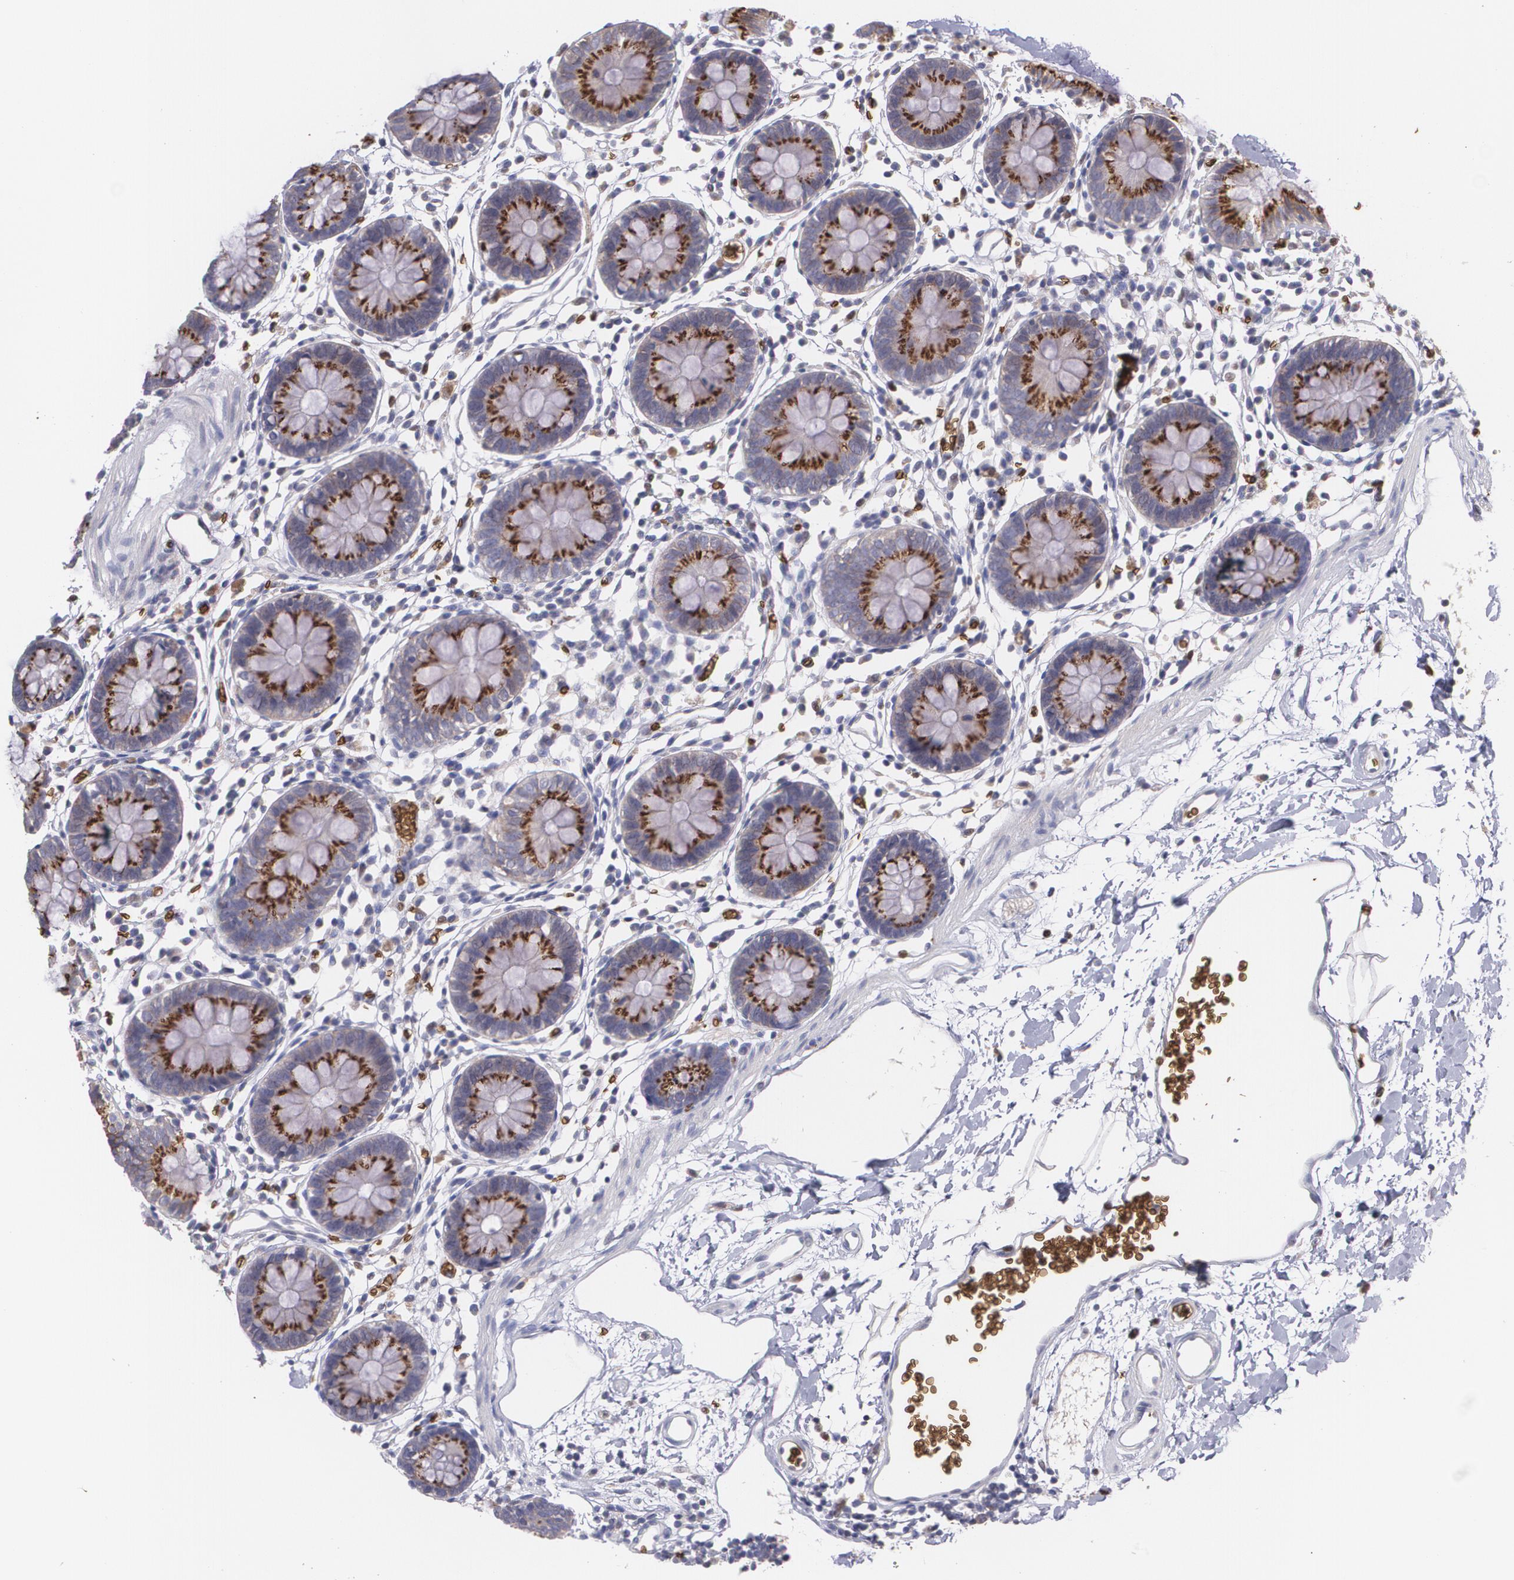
{"staining": {"intensity": "negative", "quantity": "none", "location": "none"}, "tissue": "colon", "cell_type": "Endothelial cells", "image_type": "normal", "snomed": [{"axis": "morphology", "description": "Normal tissue, NOS"}, {"axis": "topography", "description": "Colon"}], "caption": "Immunohistochemistry micrograph of unremarkable colon stained for a protein (brown), which displays no staining in endothelial cells. The staining is performed using DAB brown chromogen with nuclei counter-stained in using hematoxylin.", "gene": "SLC2A1", "patient": {"sex": "male", "age": 14}}